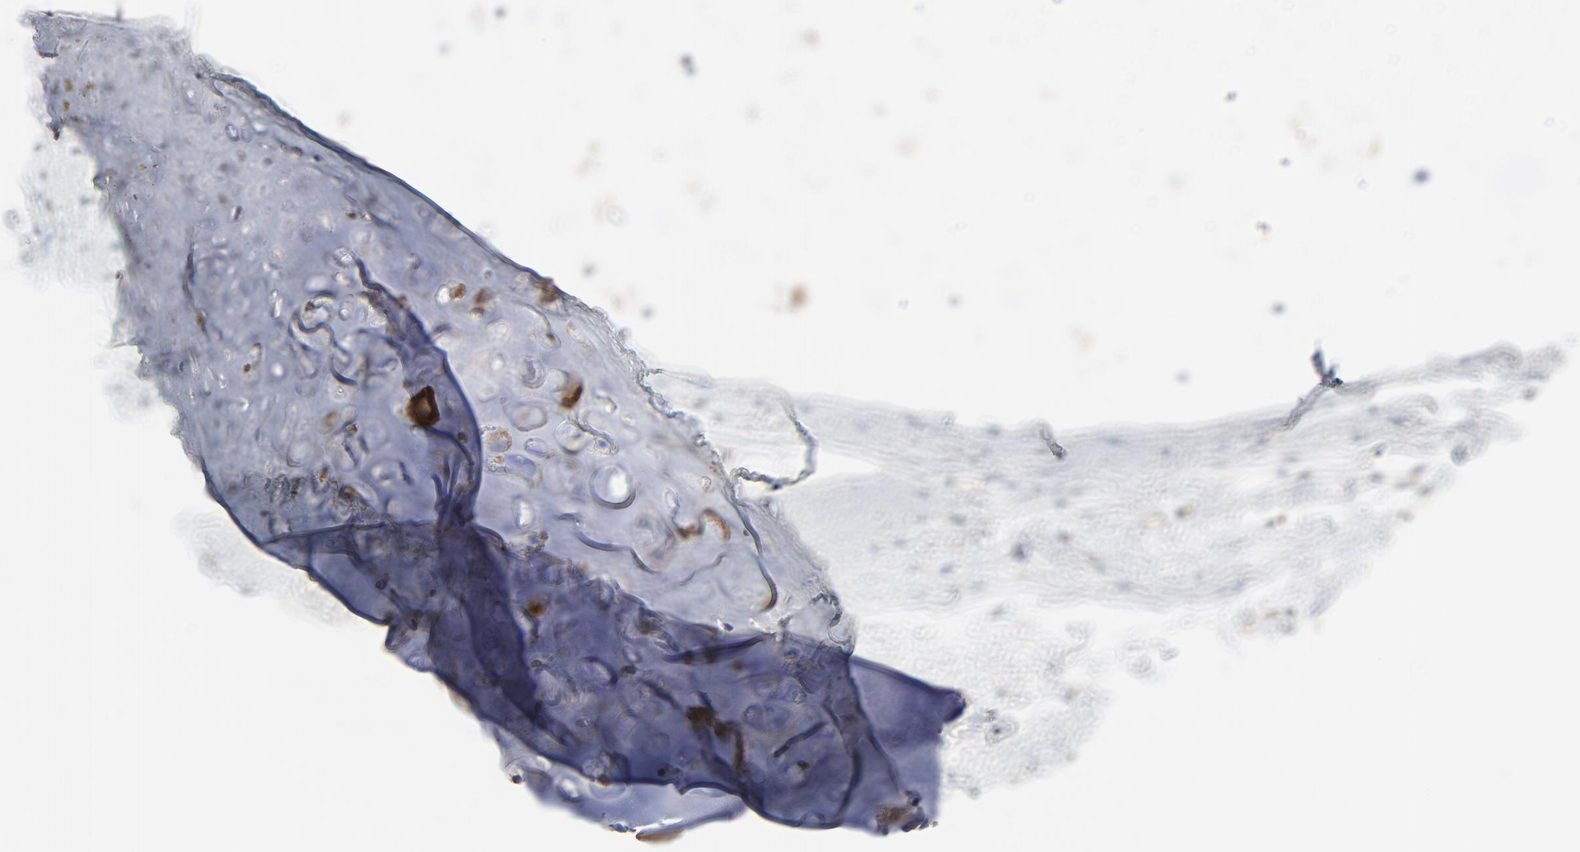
{"staining": {"intensity": "moderate", "quantity": "<25%", "location": "cytoplasmic/membranous"}, "tissue": "soft tissue", "cell_type": "Chondrocytes", "image_type": "normal", "snomed": [{"axis": "morphology", "description": "Normal tissue, NOS"}, {"axis": "topography", "description": "Cartilage tissue"}, {"axis": "topography", "description": "Bronchus"}], "caption": "DAB immunohistochemical staining of unremarkable soft tissue shows moderate cytoplasmic/membranous protein staining in about <25% of chondrocytes.", "gene": "C14orf119", "patient": {"sex": "female", "age": 73}}